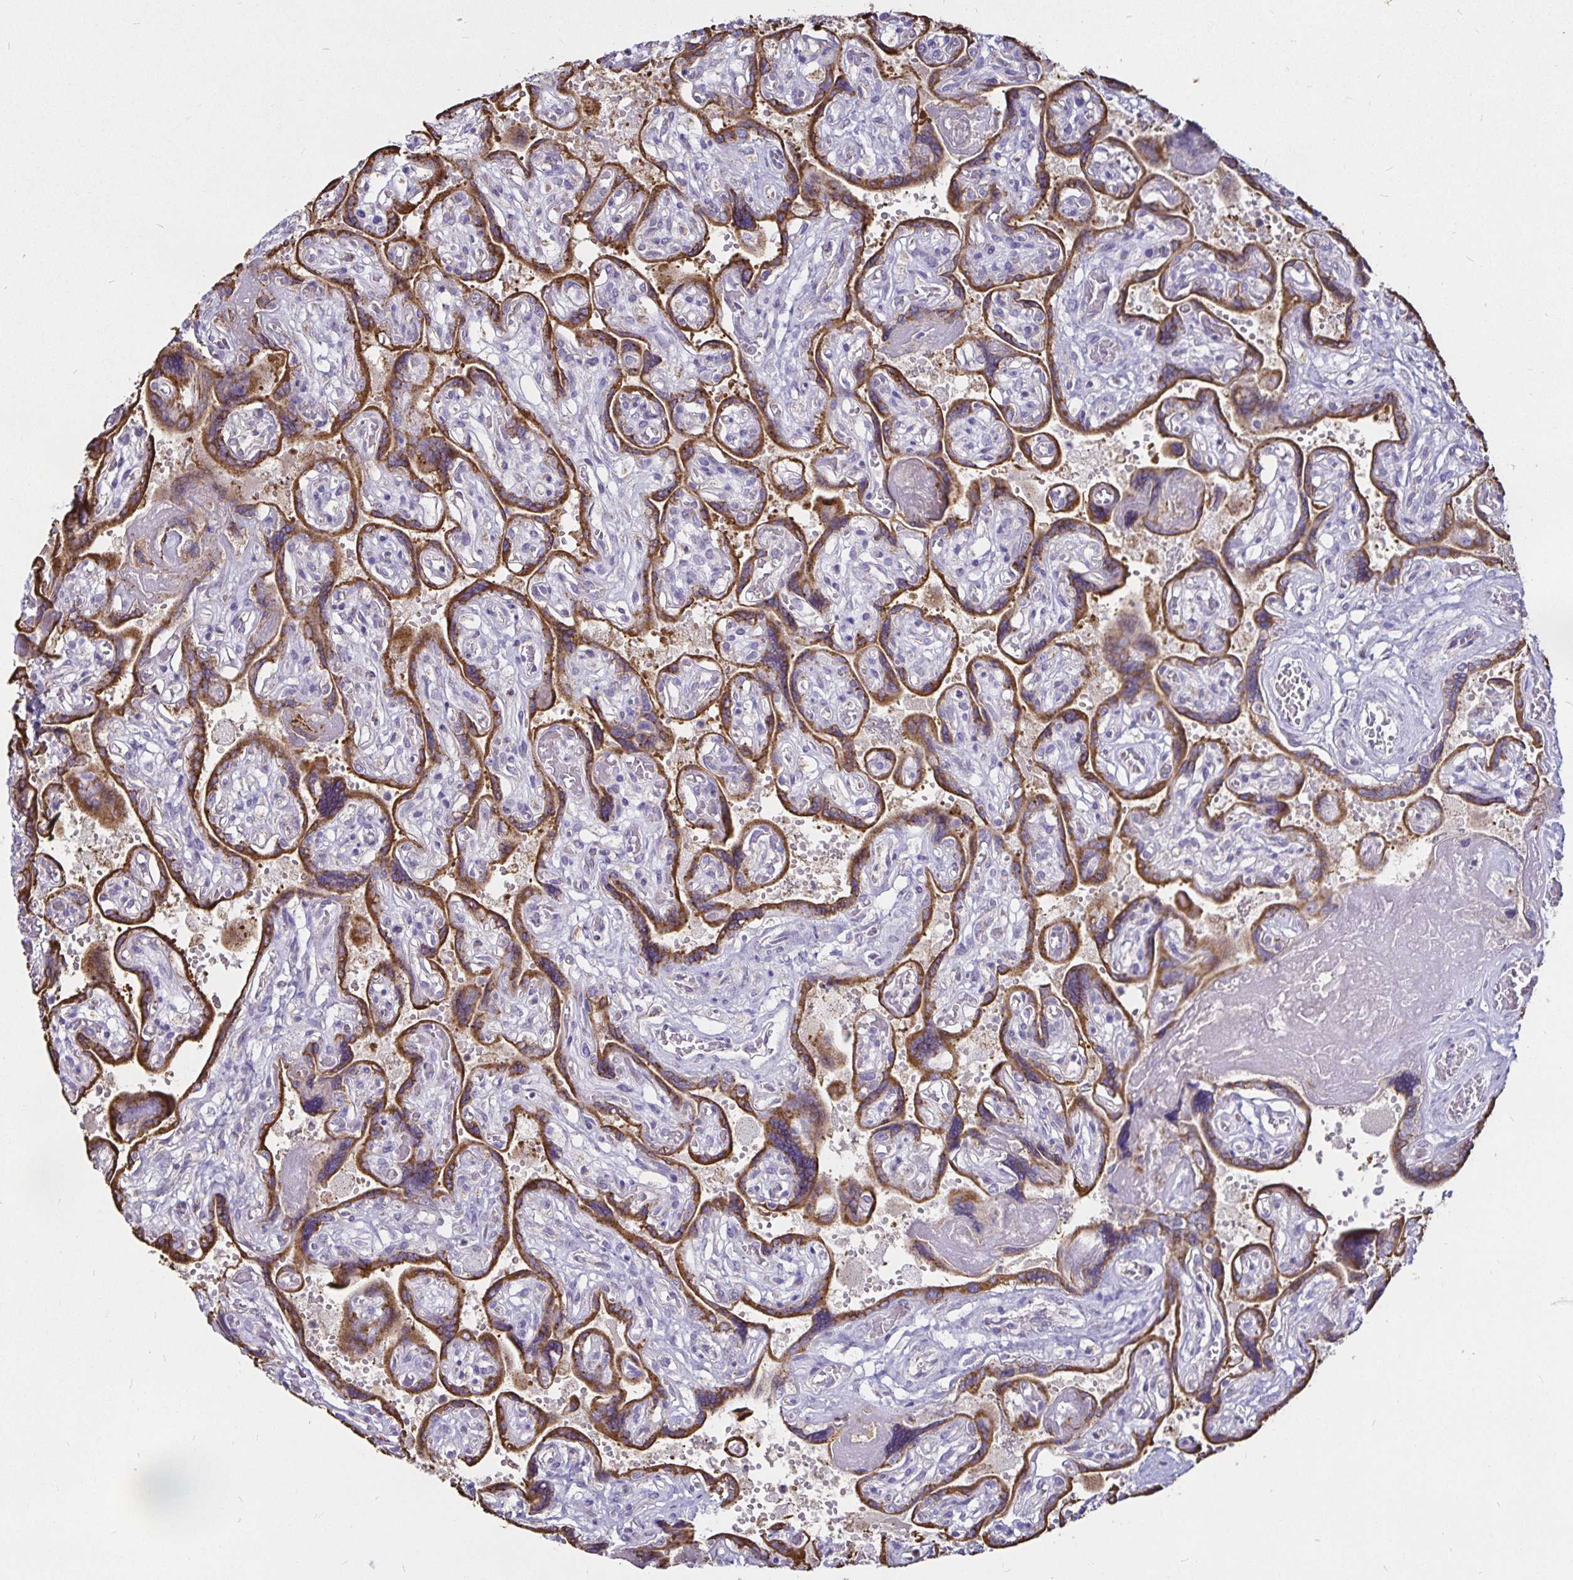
{"staining": {"intensity": "negative", "quantity": "none", "location": "none"}, "tissue": "placenta", "cell_type": "Decidual cells", "image_type": "normal", "snomed": [{"axis": "morphology", "description": "Normal tissue, NOS"}, {"axis": "topography", "description": "Placenta"}], "caption": "The micrograph exhibits no significant staining in decidual cells of placenta.", "gene": "PGAM2", "patient": {"sex": "female", "age": 32}}